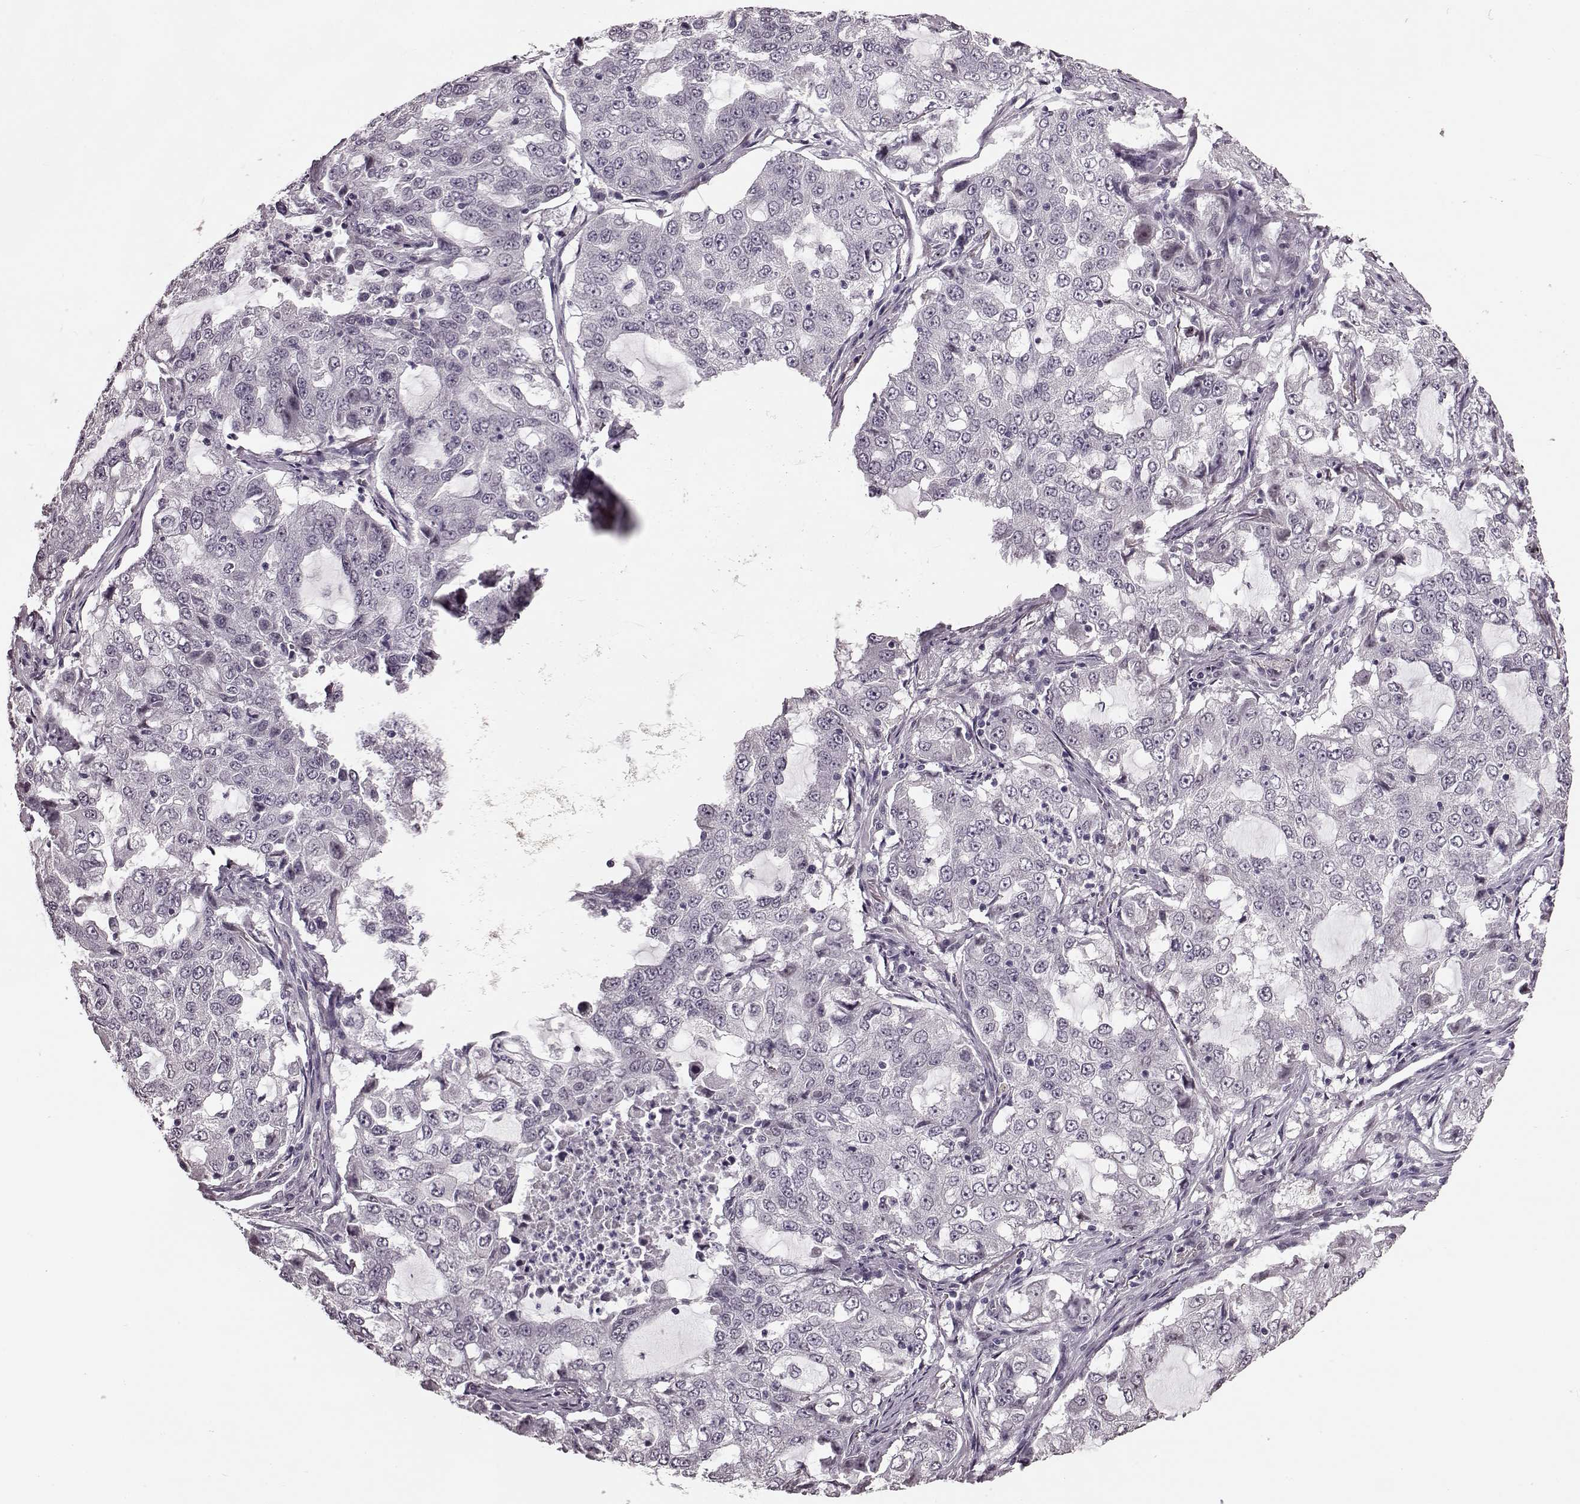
{"staining": {"intensity": "negative", "quantity": "none", "location": "none"}, "tissue": "lung cancer", "cell_type": "Tumor cells", "image_type": "cancer", "snomed": [{"axis": "morphology", "description": "Adenocarcinoma, NOS"}, {"axis": "topography", "description": "Lung"}], "caption": "Immunohistochemistry of adenocarcinoma (lung) displays no expression in tumor cells.", "gene": "STX1B", "patient": {"sex": "female", "age": 61}}